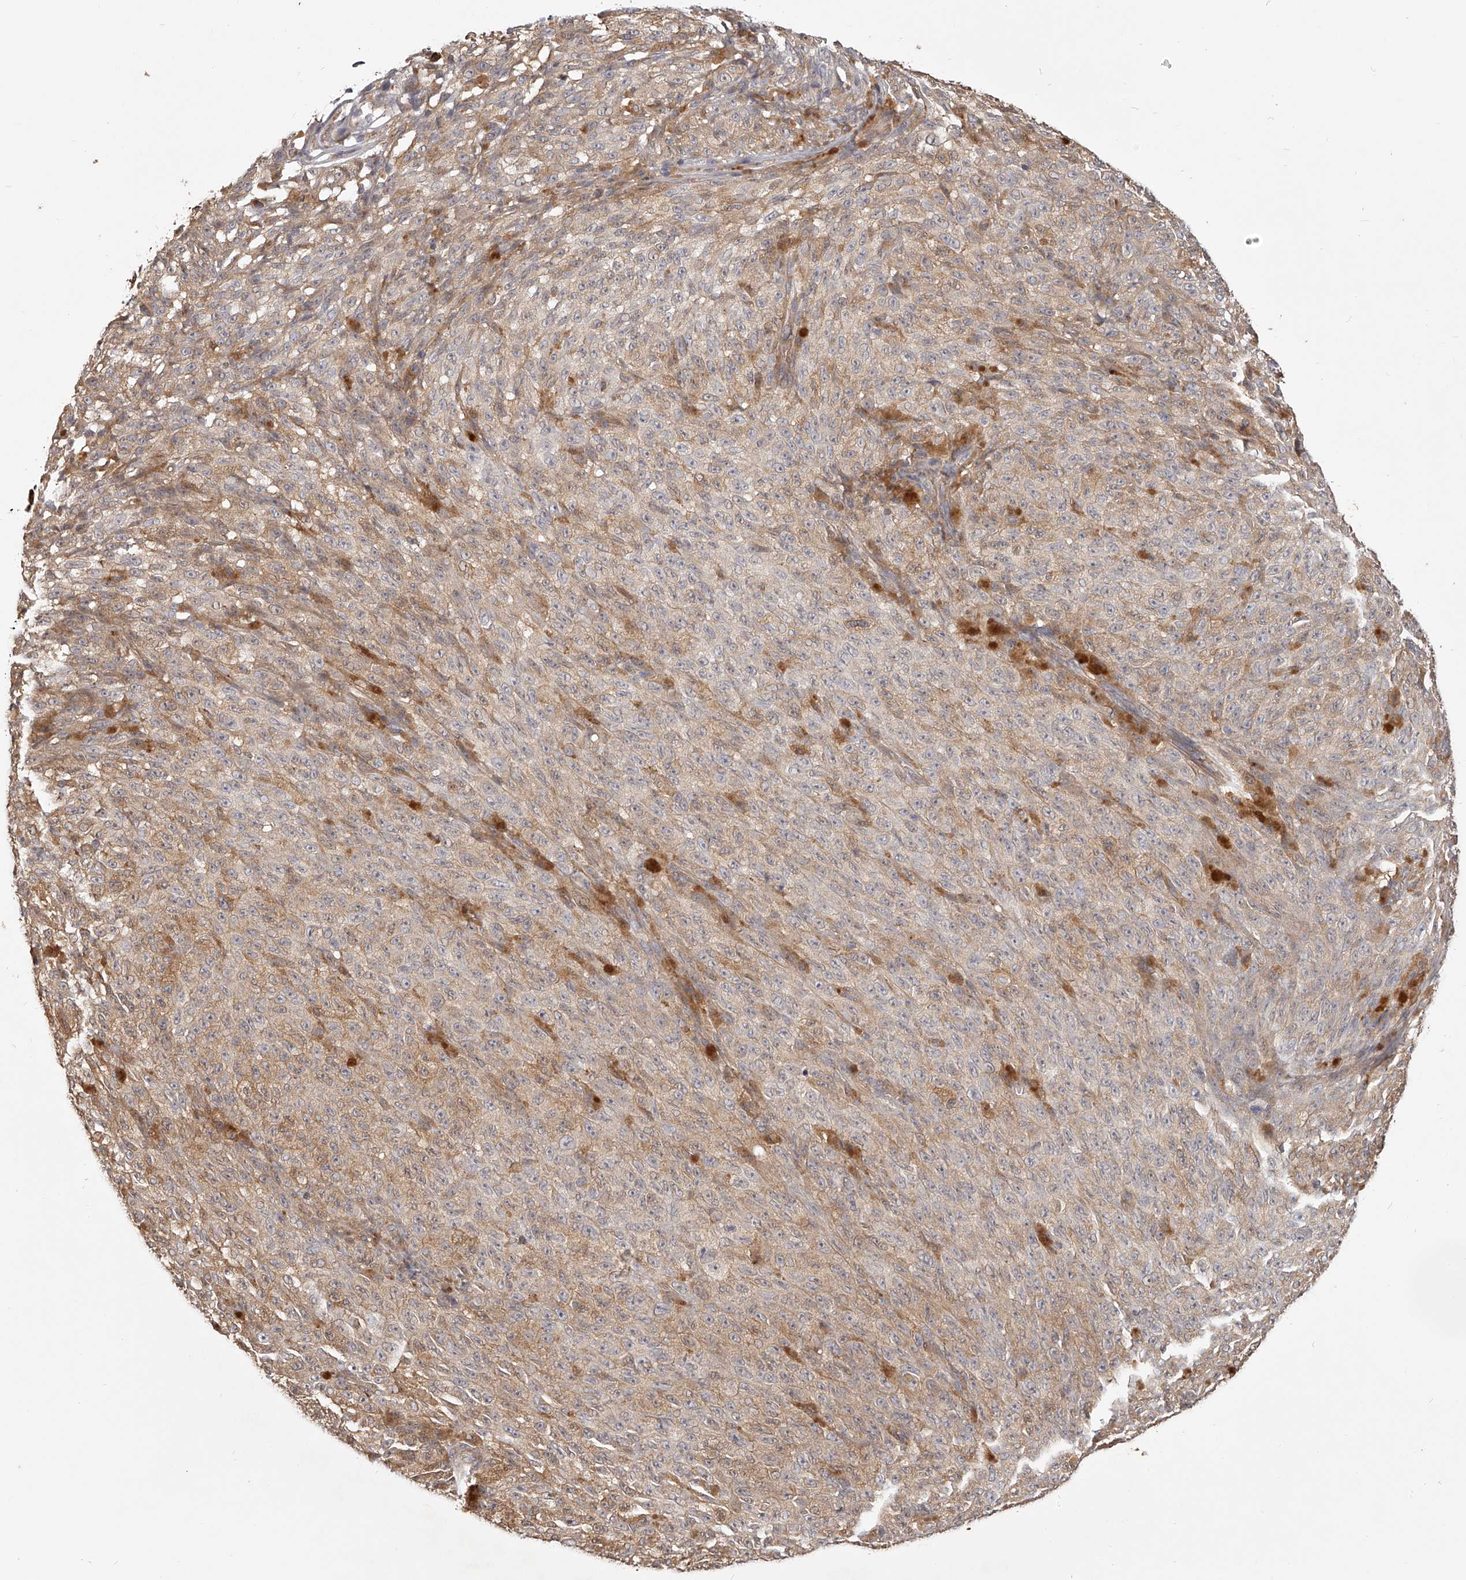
{"staining": {"intensity": "weak", "quantity": "<25%", "location": "cytoplasmic/membranous"}, "tissue": "melanoma", "cell_type": "Tumor cells", "image_type": "cancer", "snomed": [{"axis": "morphology", "description": "Malignant melanoma, NOS"}, {"axis": "topography", "description": "Skin"}], "caption": "Immunohistochemical staining of malignant melanoma displays no significant expression in tumor cells.", "gene": "ZNF582", "patient": {"sex": "female", "age": 82}}